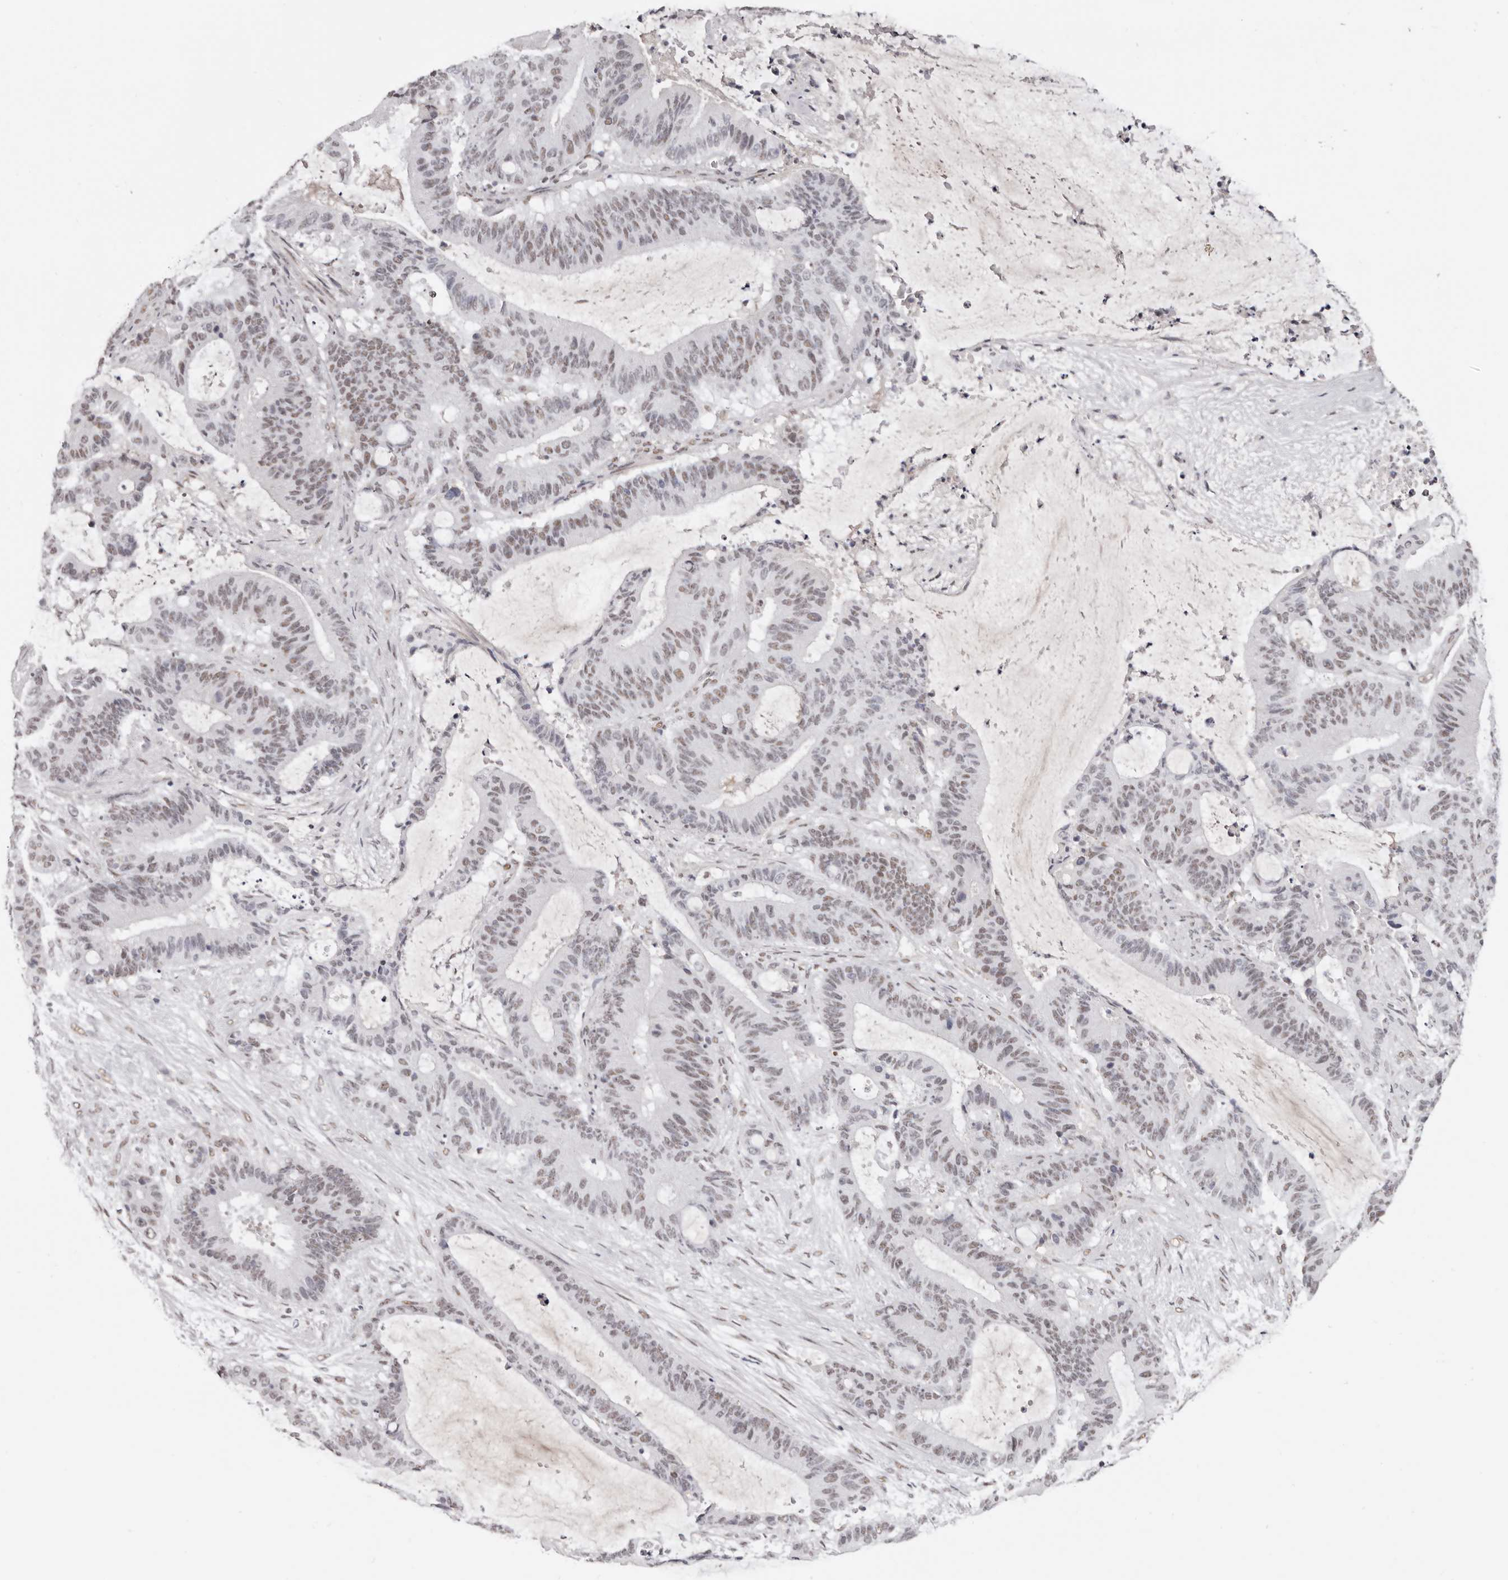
{"staining": {"intensity": "moderate", "quantity": "25%-75%", "location": "nuclear"}, "tissue": "liver cancer", "cell_type": "Tumor cells", "image_type": "cancer", "snomed": [{"axis": "morphology", "description": "Normal tissue, NOS"}, {"axis": "morphology", "description": "Cholangiocarcinoma"}, {"axis": "topography", "description": "Liver"}, {"axis": "topography", "description": "Peripheral nerve tissue"}], "caption": "Liver cancer was stained to show a protein in brown. There is medium levels of moderate nuclear positivity in about 25%-75% of tumor cells. (DAB = brown stain, brightfield microscopy at high magnification).", "gene": "SCAF4", "patient": {"sex": "female", "age": 73}}